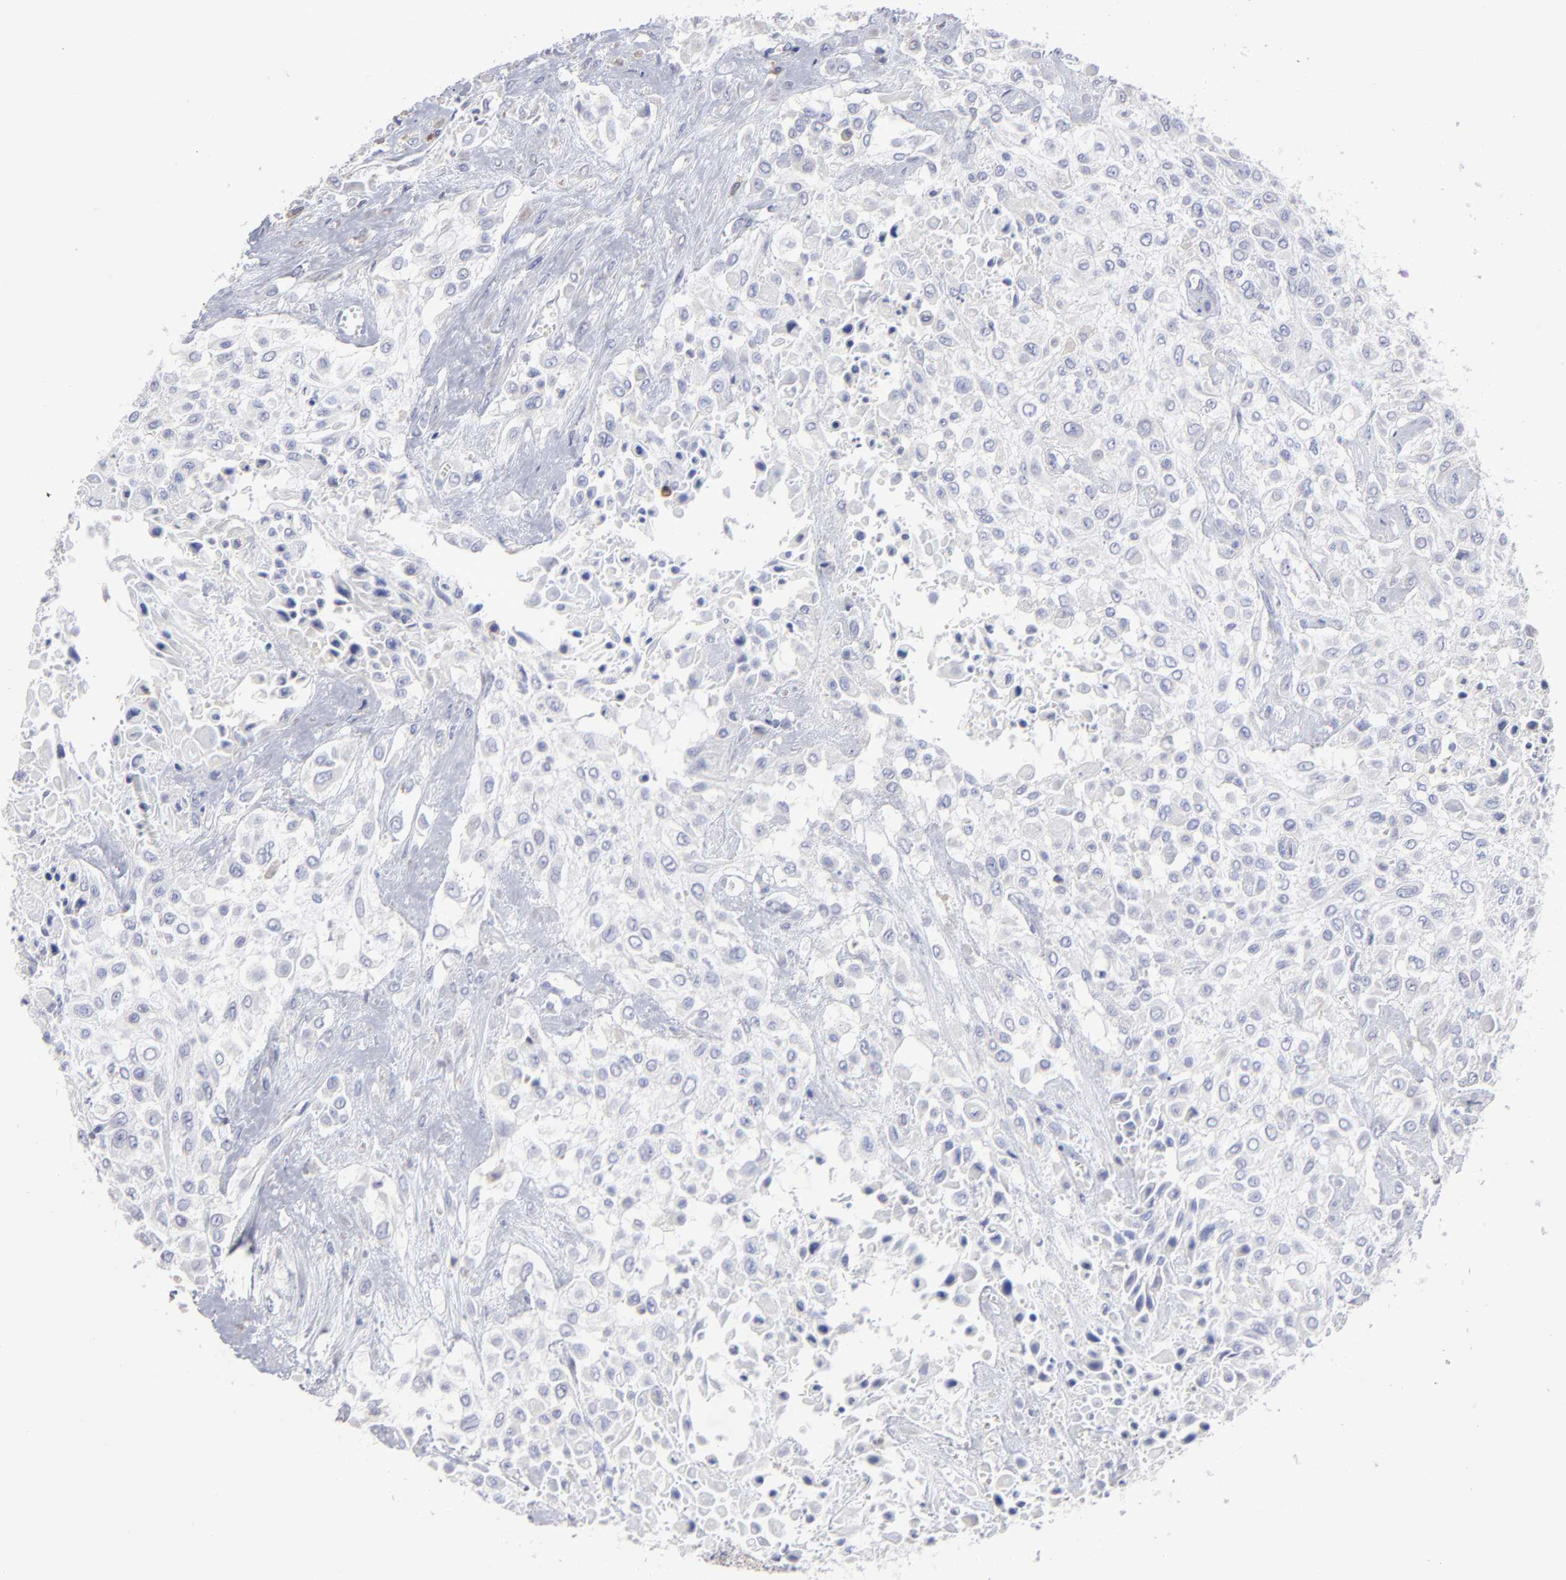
{"staining": {"intensity": "negative", "quantity": "none", "location": "none"}, "tissue": "urothelial cancer", "cell_type": "Tumor cells", "image_type": "cancer", "snomed": [{"axis": "morphology", "description": "Urothelial carcinoma, High grade"}, {"axis": "topography", "description": "Urinary bladder"}], "caption": "There is no significant staining in tumor cells of urothelial carcinoma (high-grade).", "gene": "LAT2", "patient": {"sex": "male", "age": 57}}